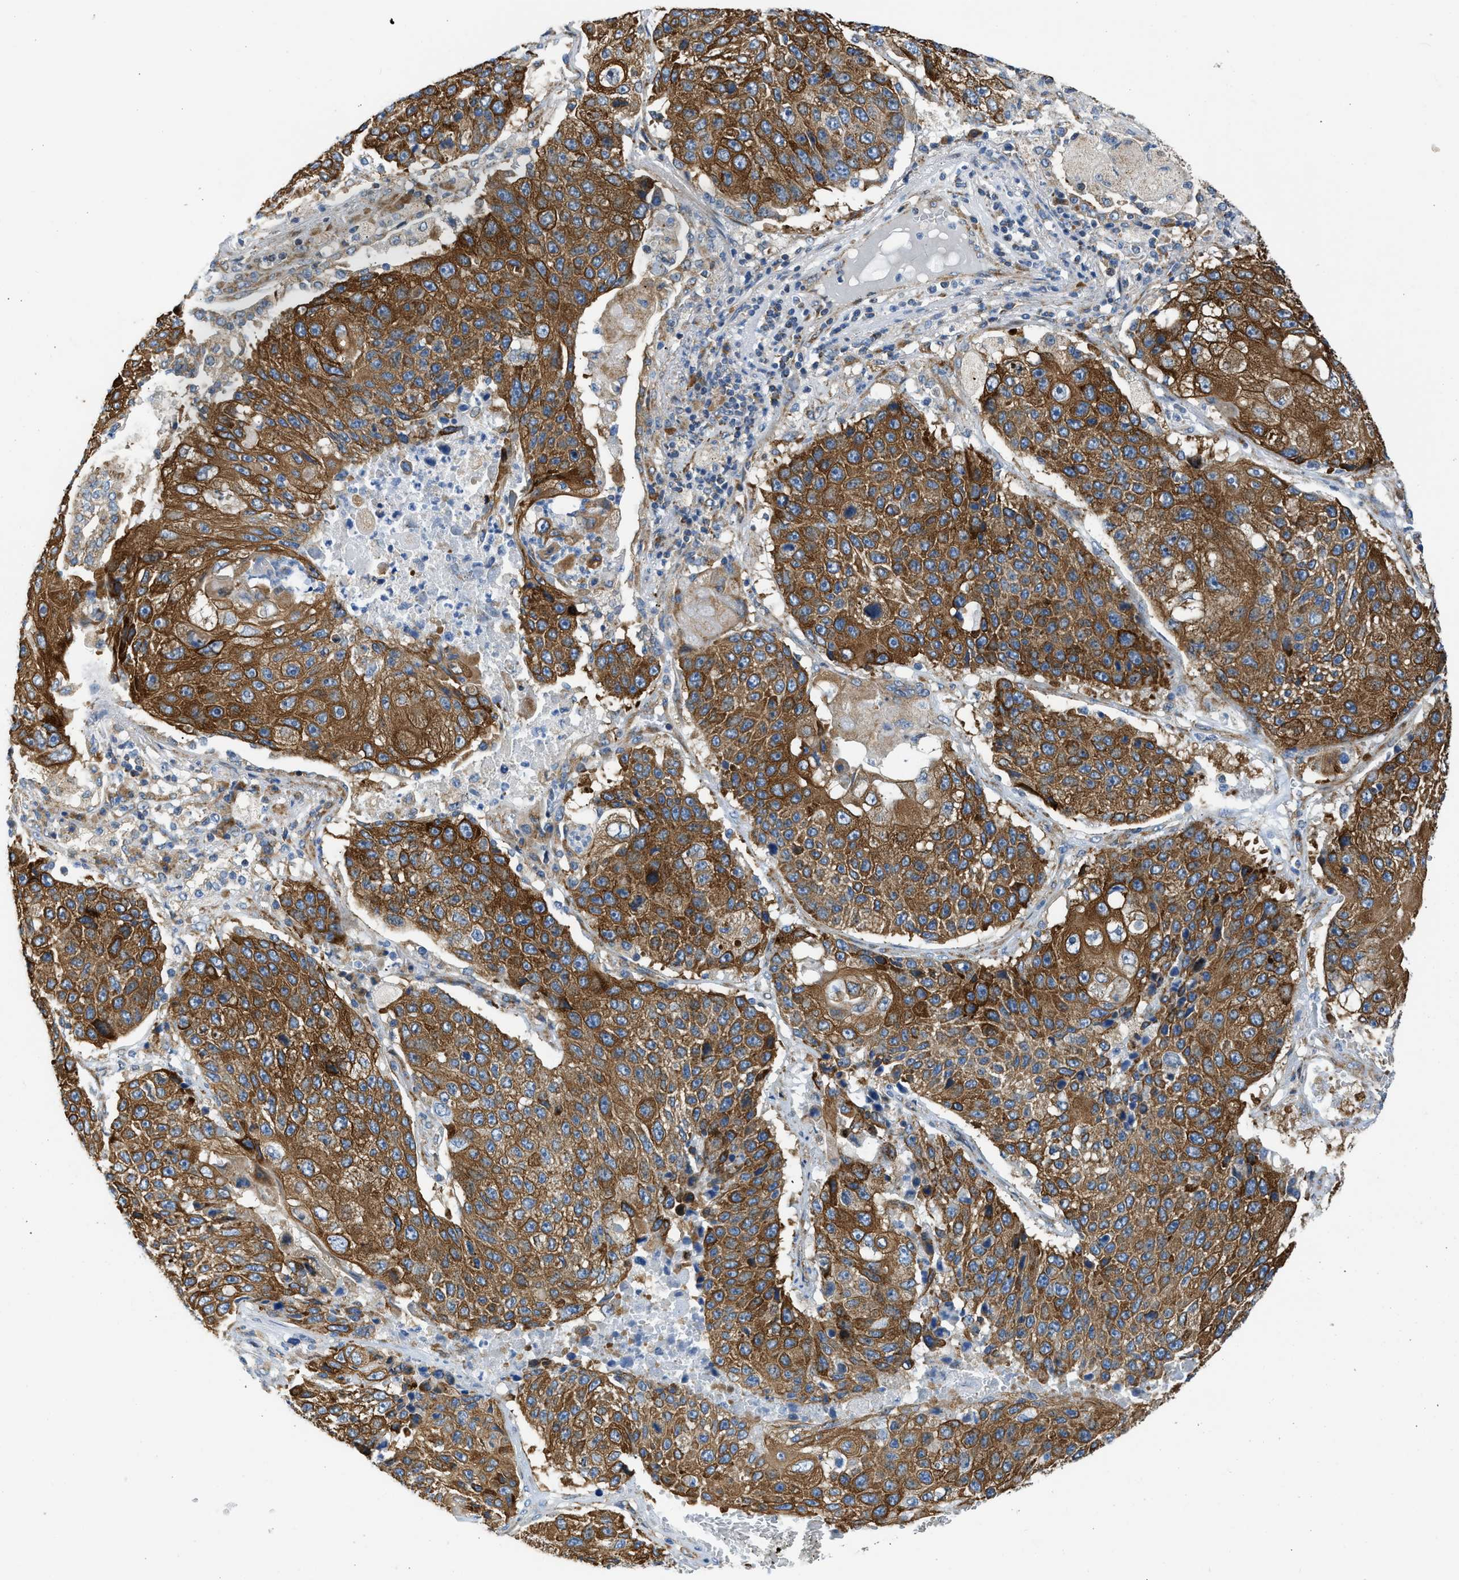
{"staining": {"intensity": "strong", "quantity": ">75%", "location": "cytoplasmic/membranous"}, "tissue": "lung cancer", "cell_type": "Tumor cells", "image_type": "cancer", "snomed": [{"axis": "morphology", "description": "Squamous cell carcinoma, NOS"}, {"axis": "topography", "description": "Lung"}], "caption": "A micrograph of squamous cell carcinoma (lung) stained for a protein exhibits strong cytoplasmic/membranous brown staining in tumor cells. (Stains: DAB (3,3'-diaminobenzidine) in brown, nuclei in blue, Microscopy: brightfield microscopy at high magnification).", "gene": "CAMKK2", "patient": {"sex": "male", "age": 61}}